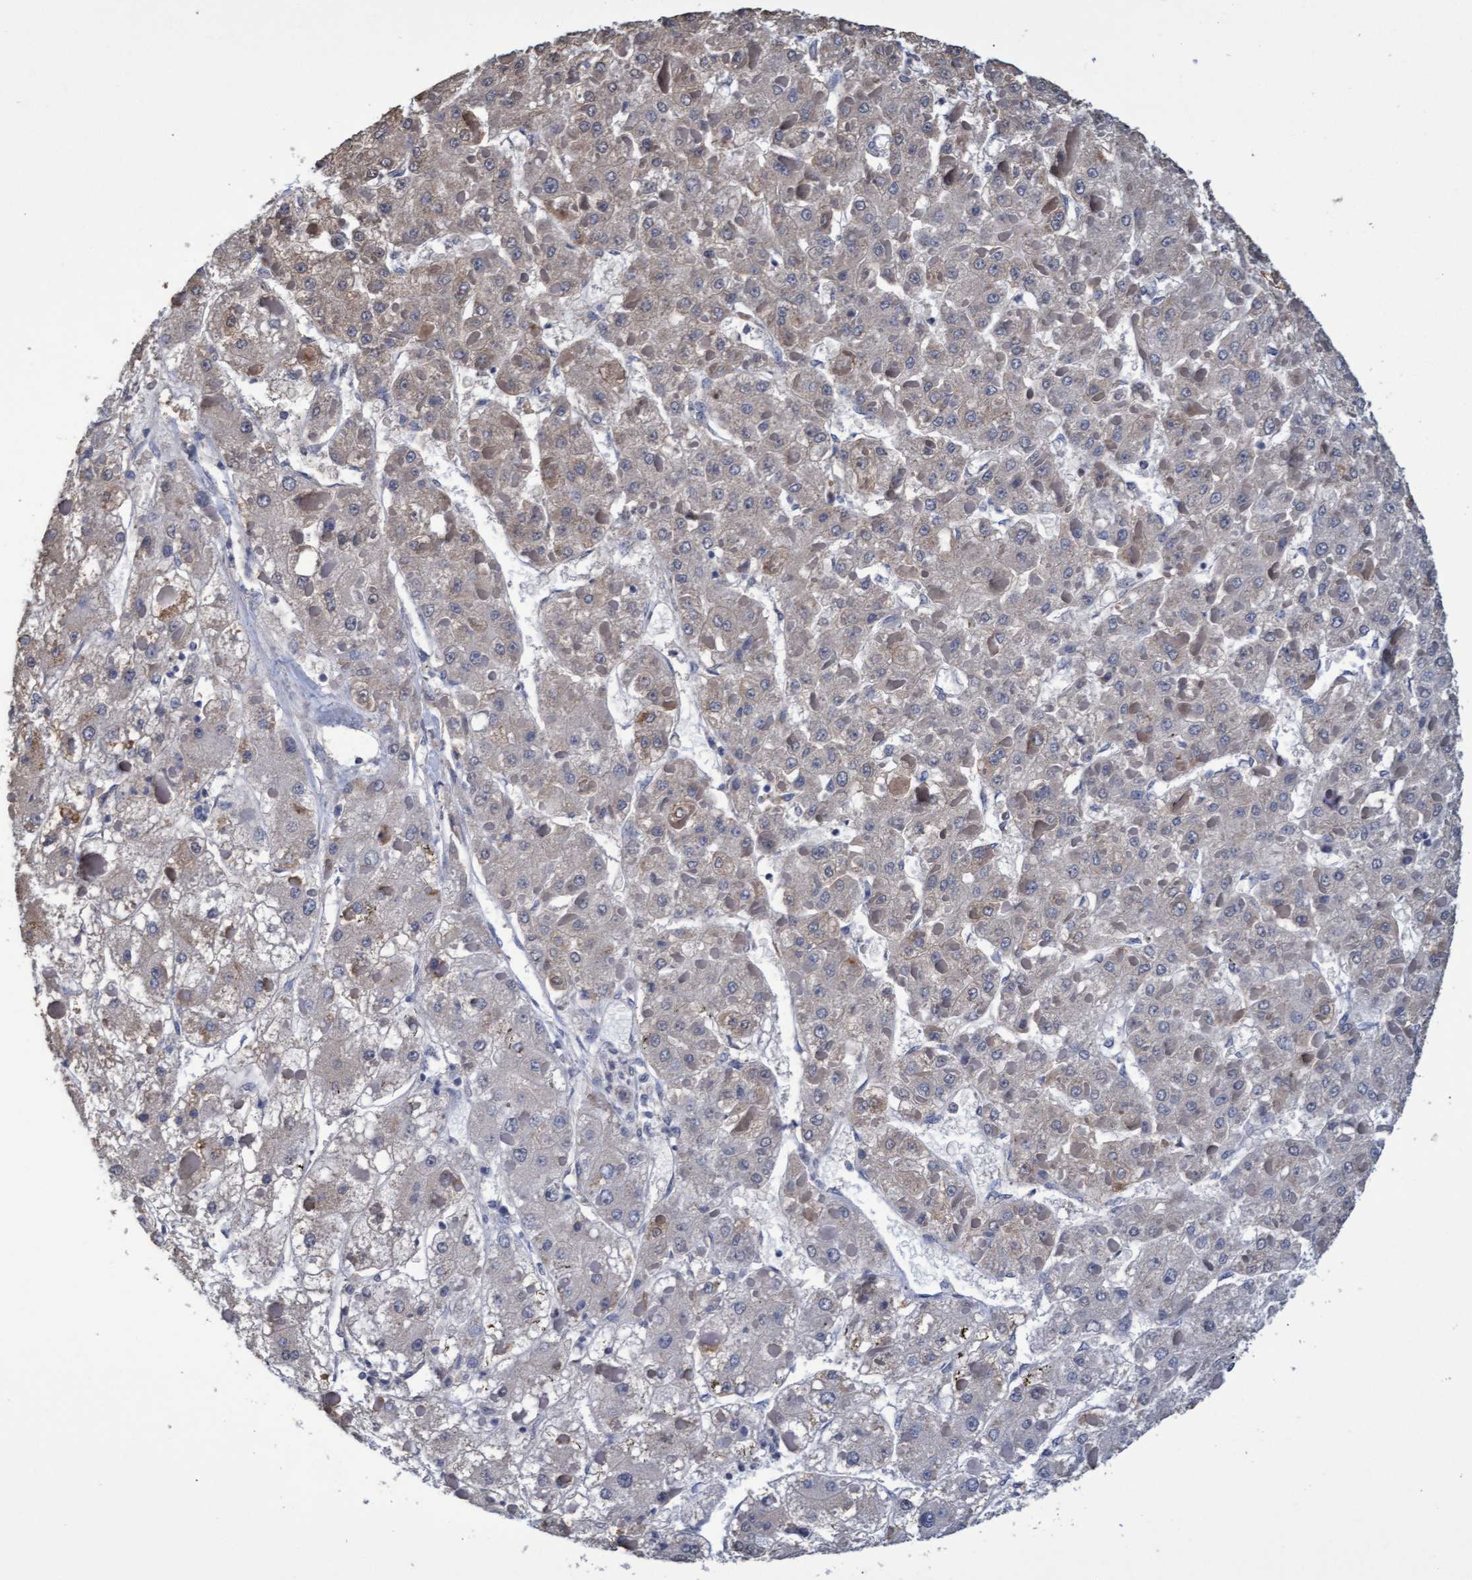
{"staining": {"intensity": "negative", "quantity": "none", "location": "none"}, "tissue": "liver cancer", "cell_type": "Tumor cells", "image_type": "cancer", "snomed": [{"axis": "morphology", "description": "Carcinoma, Hepatocellular, NOS"}, {"axis": "topography", "description": "Liver"}], "caption": "Immunohistochemical staining of human liver hepatocellular carcinoma demonstrates no significant positivity in tumor cells.", "gene": "GPR39", "patient": {"sex": "female", "age": 73}}